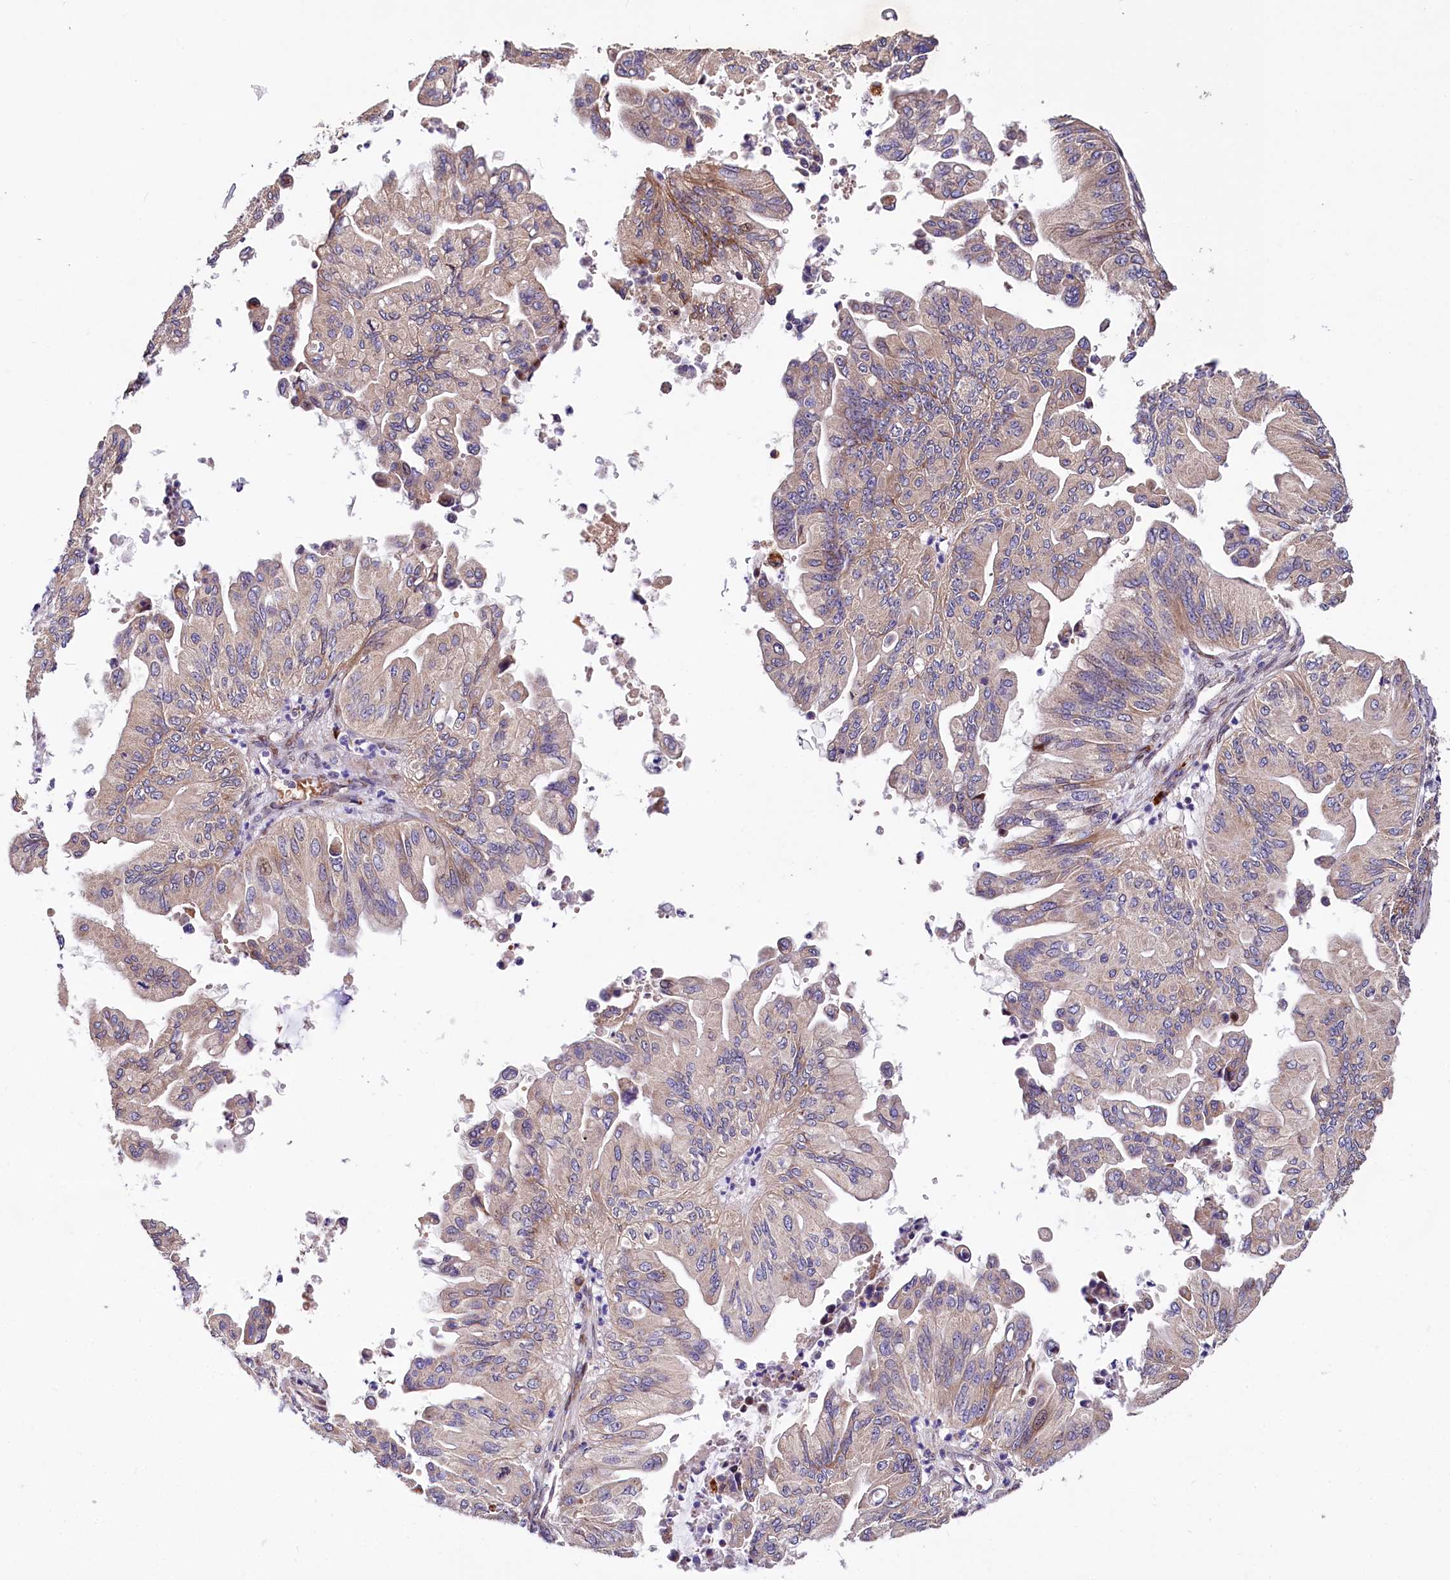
{"staining": {"intensity": "strong", "quantity": "25%-75%", "location": "cytoplasmic/membranous,nuclear"}, "tissue": "ovarian cancer", "cell_type": "Tumor cells", "image_type": "cancer", "snomed": [{"axis": "morphology", "description": "Cystadenocarcinoma, mucinous, NOS"}, {"axis": "topography", "description": "Ovary"}], "caption": "Brown immunohistochemical staining in human mucinous cystadenocarcinoma (ovarian) demonstrates strong cytoplasmic/membranous and nuclear expression in about 25%-75% of tumor cells.", "gene": "PDZRN3", "patient": {"sex": "female", "age": 71}}